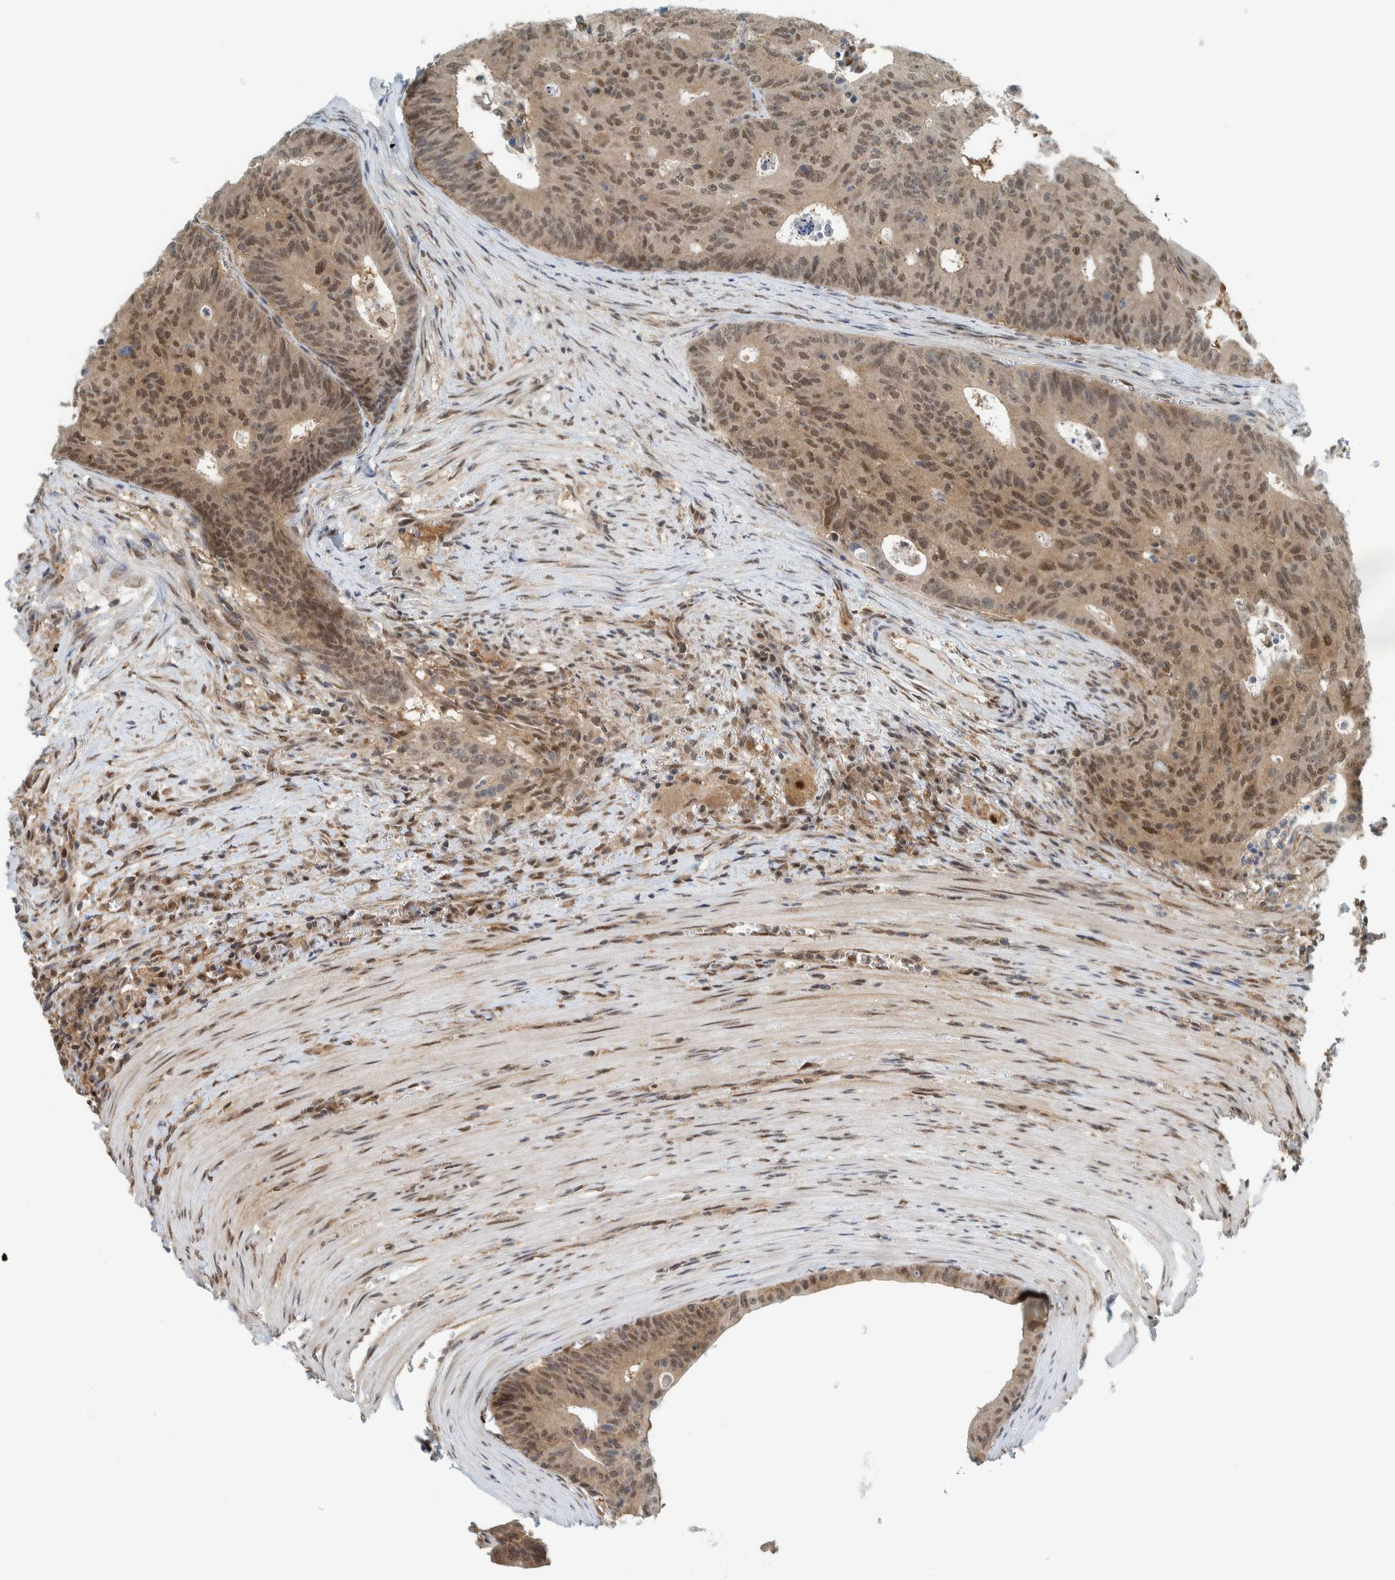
{"staining": {"intensity": "moderate", "quantity": ">75%", "location": "cytoplasmic/membranous,nuclear"}, "tissue": "colorectal cancer", "cell_type": "Tumor cells", "image_type": "cancer", "snomed": [{"axis": "morphology", "description": "Adenocarcinoma, NOS"}, {"axis": "topography", "description": "Colon"}], "caption": "Brown immunohistochemical staining in human adenocarcinoma (colorectal) exhibits moderate cytoplasmic/membranous and nuclear staining in approximately >75% of tumor cells.", "gene": "COPS3", "patient": {"sex": "male", "age": 87}}